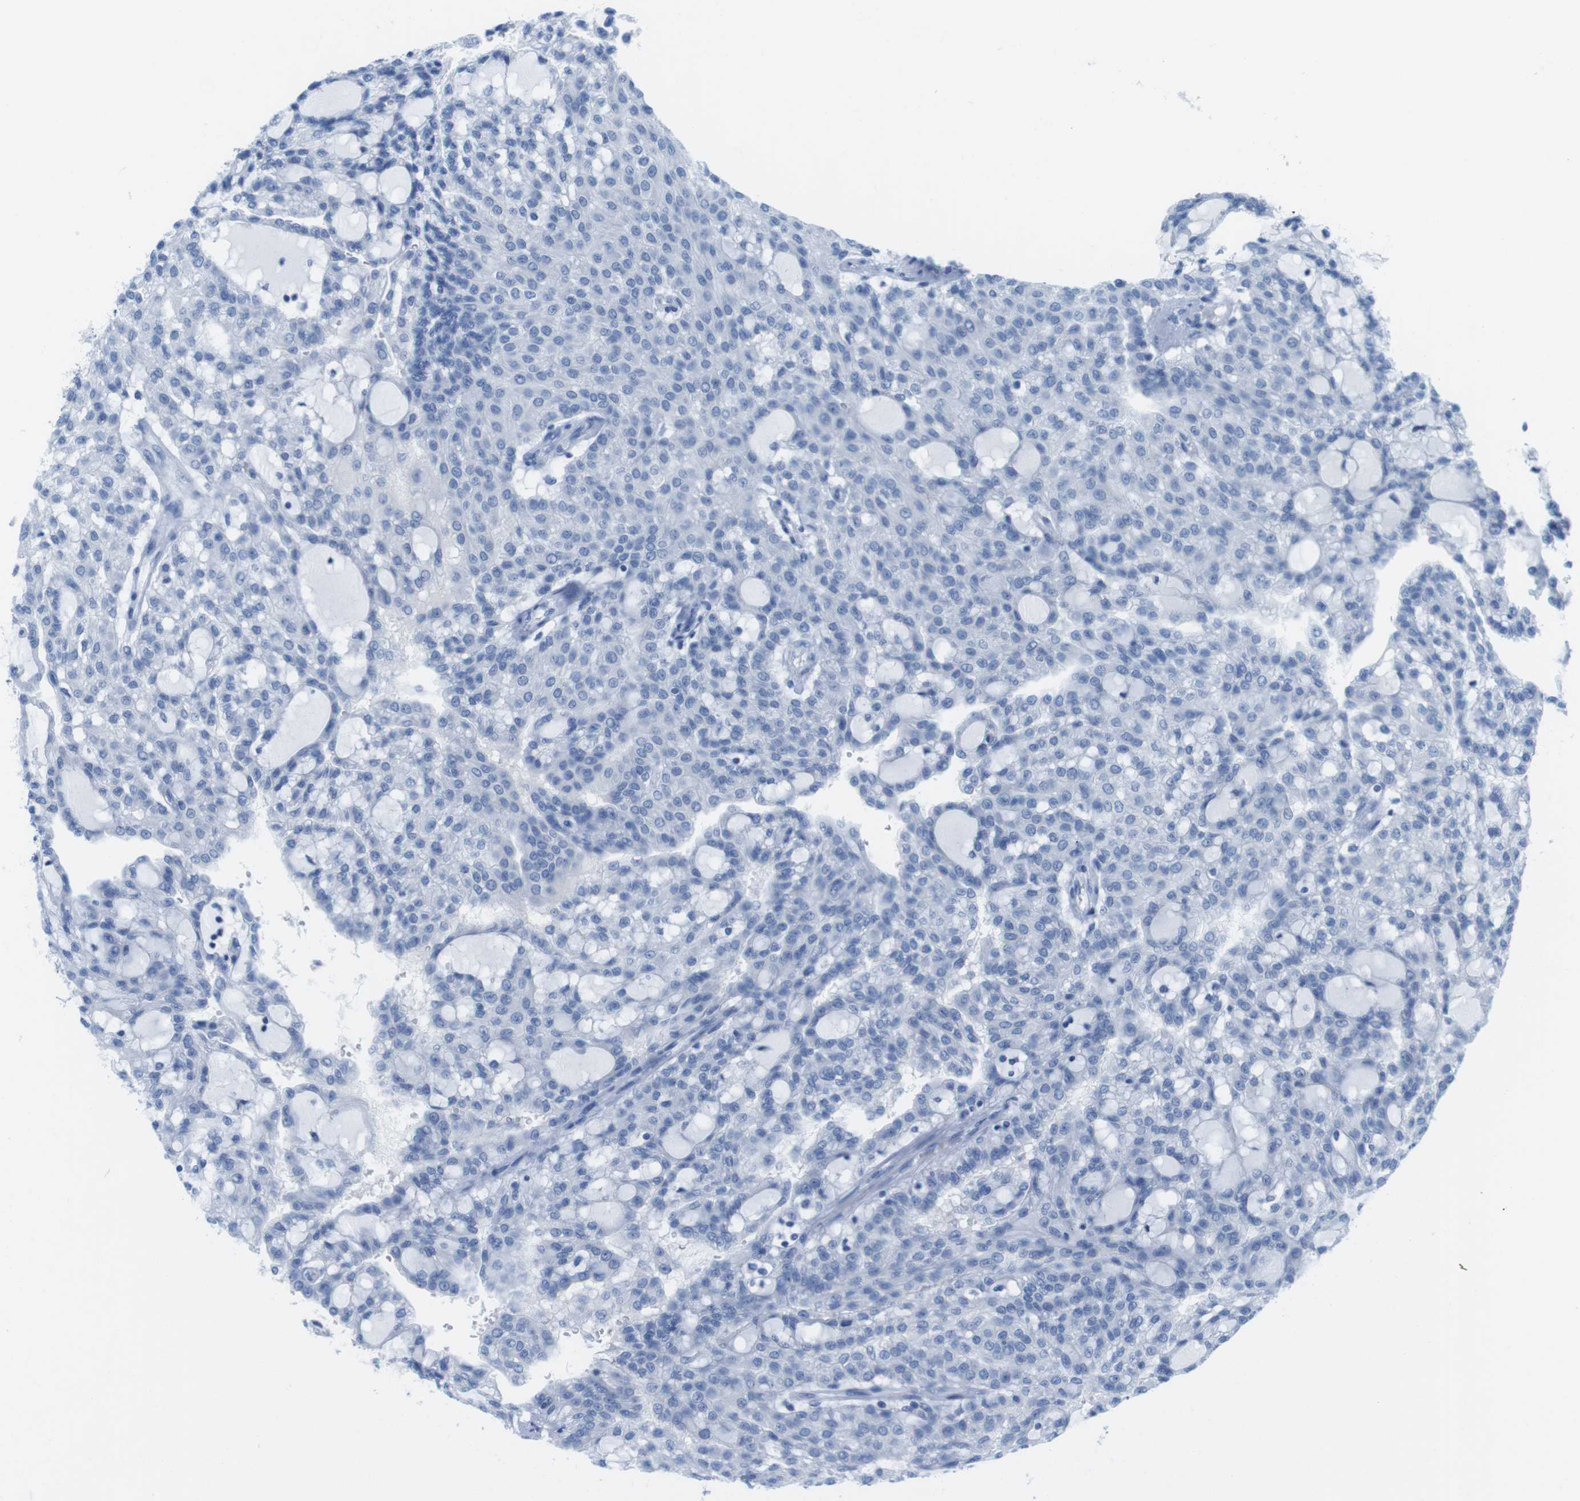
{"staining": {"intensity": "negative", "quantity": "none", "location": "none"}, "tissue": "renal cancer", "cell_type": "Tumor cells", "image_type": "cancer", "snomed": [{"axis": "morphology", "description": "Adenocarcinoma, NOS"}, {"axis": "topography", "description": "Kidney"}], "caption": "IHC photomicrograph of human renal cancer (adenocarcinoma) stained for a protein (brown), which exhibits no staining in tumor cells. (Stains: DAB immunohistochemistry (IHC) with hematoxylin counter stain, Microscopy: brightfield microscopy at high magnification).", "gene": "GAP43", "patient": {"sex": "male", "age": 63}}